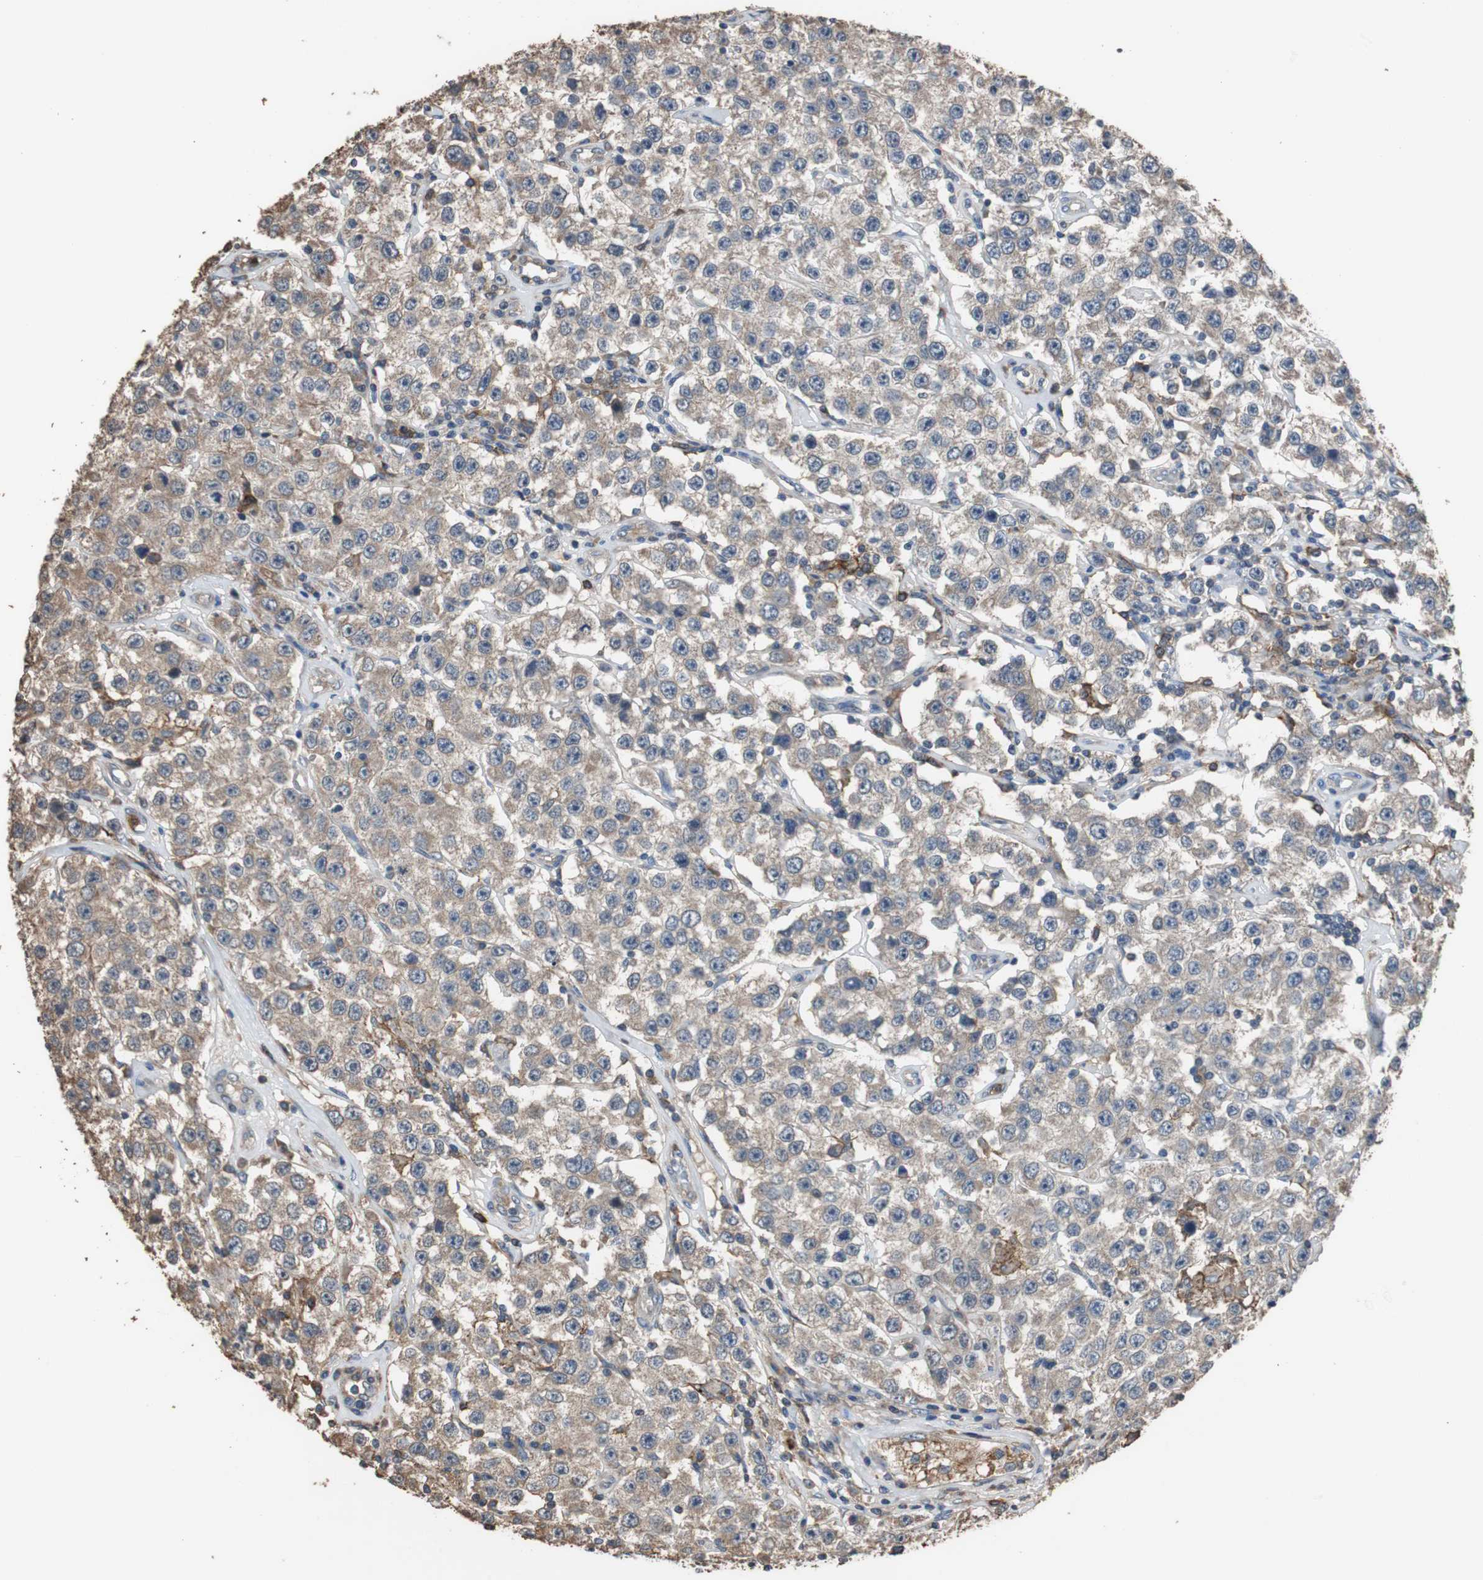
{"staining": {"intensity": "weak", "quantity": ">75%", "location": "cytoplasmic/membranous"}, "tissue": "testis cancer", "cell_type": "Tumor cells", "image_type": "cancer", "snomed": [{"axis": "morphology", "description": "Seminoma, NOS"}, {"axis": "topography", "description": "Testis"}], "caption": "Weak cytoplasmic/membranous staining is identified in approximately >75% of tumor cells in testis cancer (seminoma).", "gene": "SCIMP", "patient": {"sex": "male", "age": 52}}